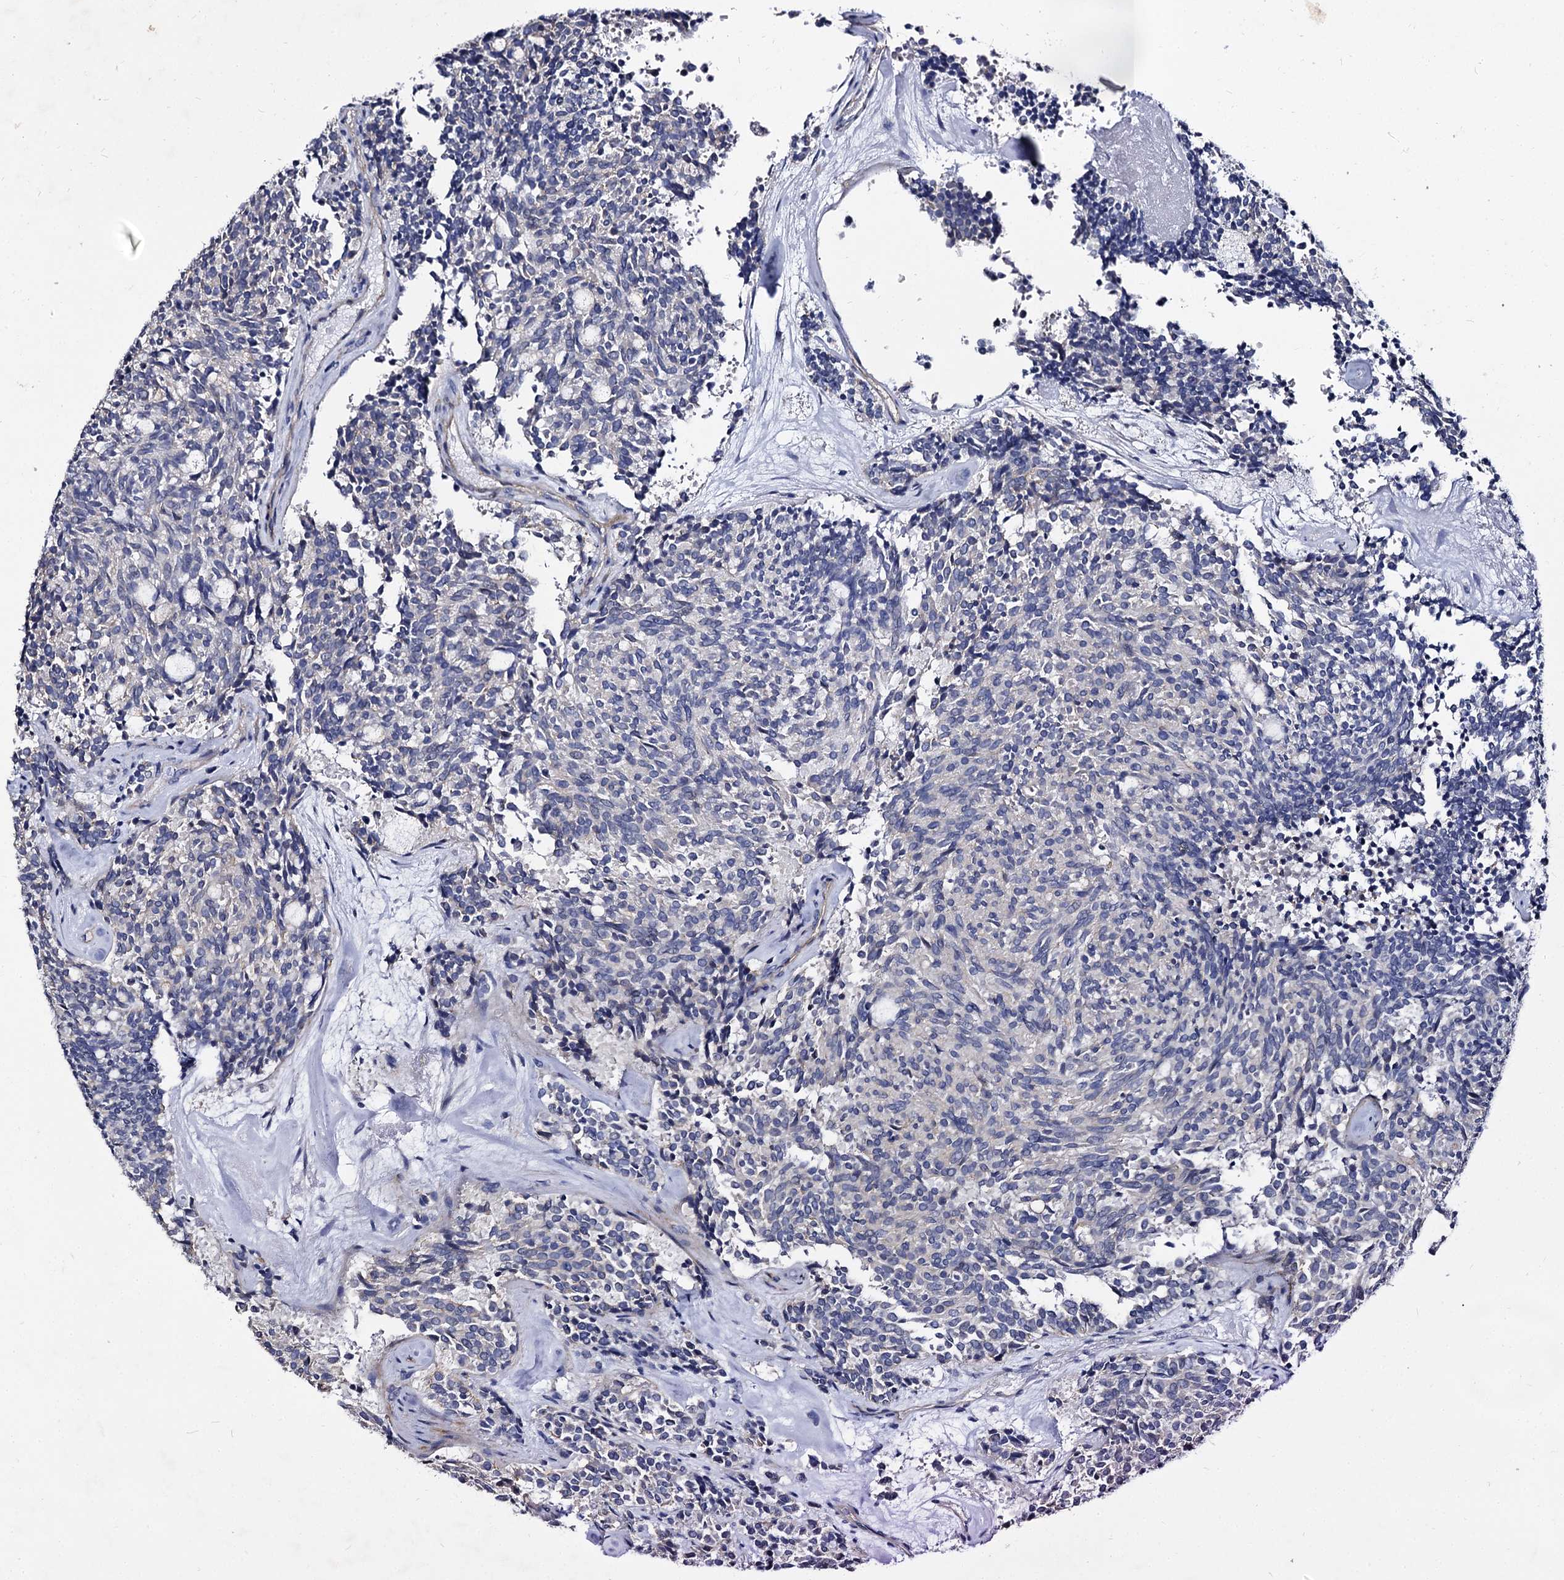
{"staining": {"intensity": "negative", "quantity": "none", "location": "none"}, "tissue": "carcinoid", "cell_type": "Tumor cells", "image_type": "cancer", "snomed": [{"axis": "morphology", "description": "Carcinoid, malignant, NOS"}, {"axis": "topography", "description": "Pancreas"}], "caption": "Immunohistochemical staining of human carcinoid exhibits no significant positivity in tumor cells.", "gene": "CBFB", "patient": {"sex": "female", "age": 54}}